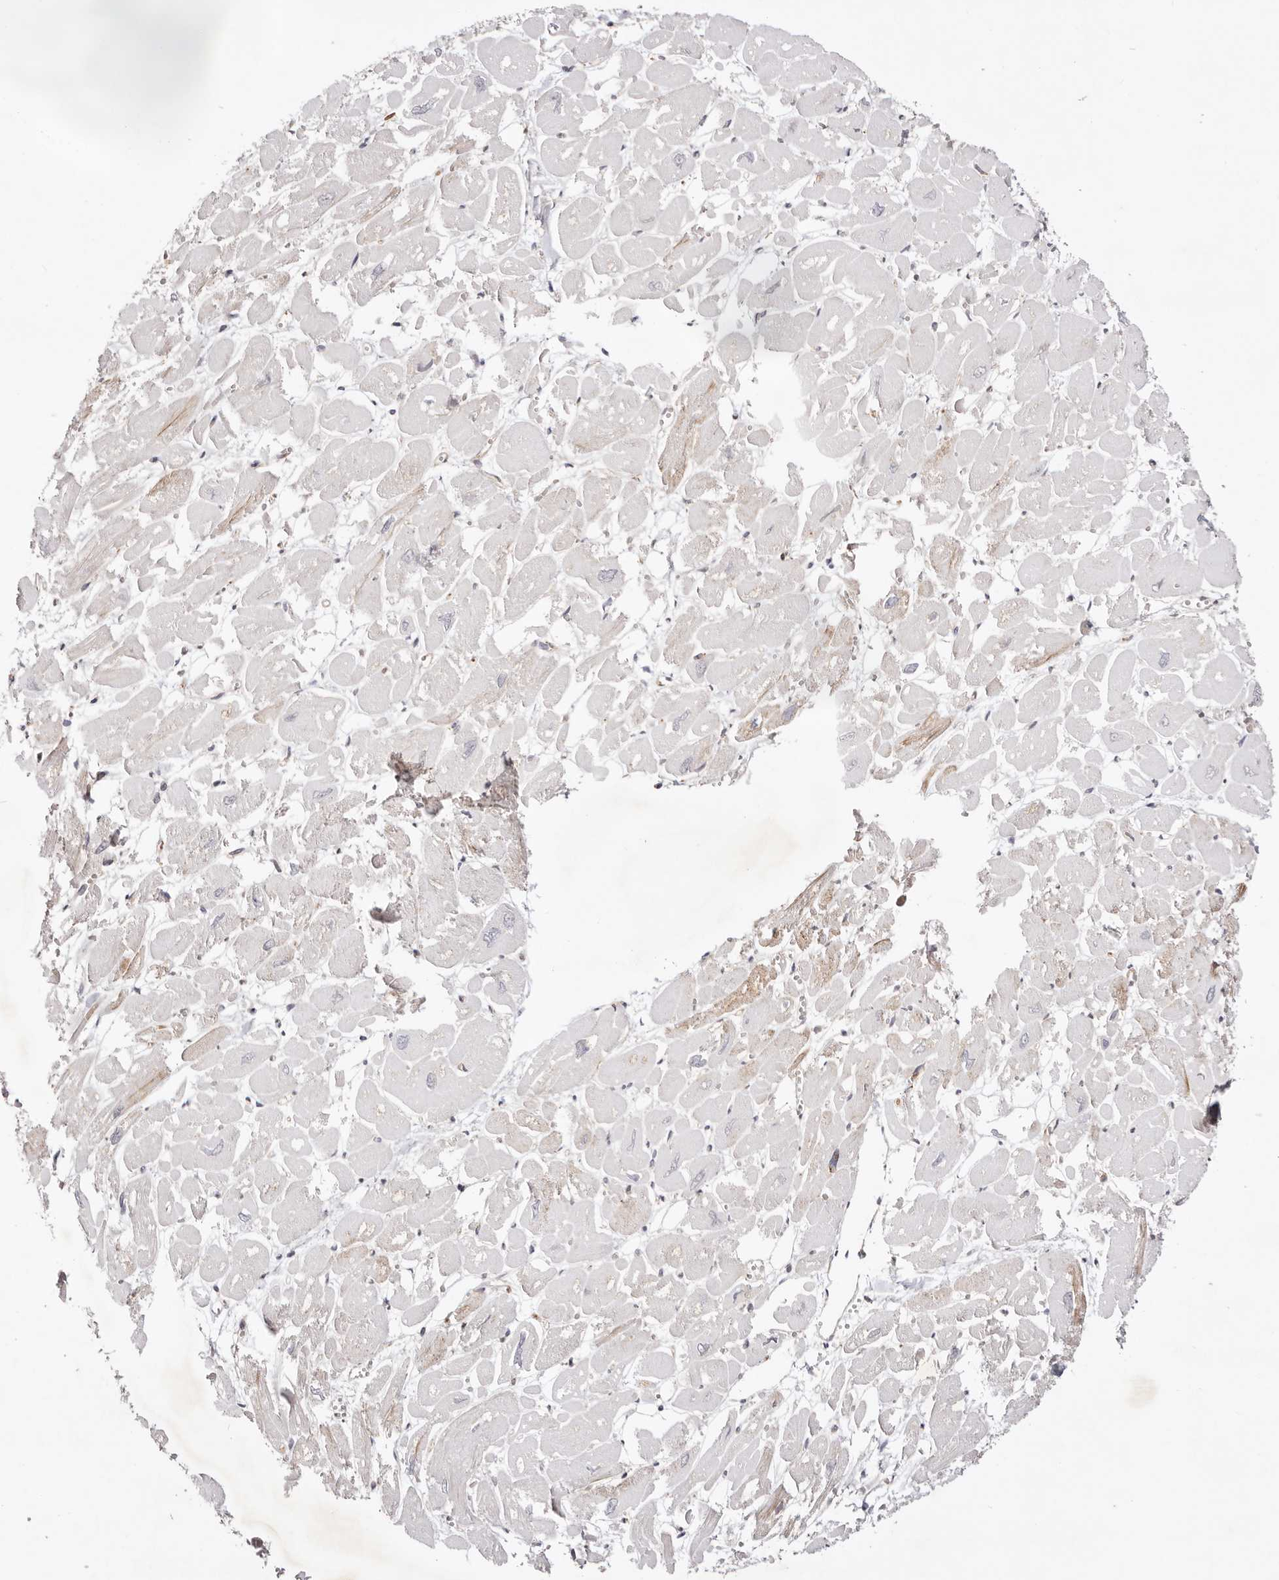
{"staining": {"intensity": "negative", "quantity": "none", "location": "none"}, "tissue": "heart muscle", "cell_type": "Cardiomyocytes", "image_type": "normal", "snomed": [{"axis": "morphology", "description": "Normal tissue, NOS"}, {"axis": "topography", "description": "Heart"}], "caption": "An immunohistochemistry (IHC) micrograph of normal heart muscle is shown. There is no staining in cardiomyocytes of heart muscle. (Immunohistochemistry (ihc), brightfield microscopy, high magnification).", "gene": "SLC35B2", "patient": {"sex": "male", "age": 54}}